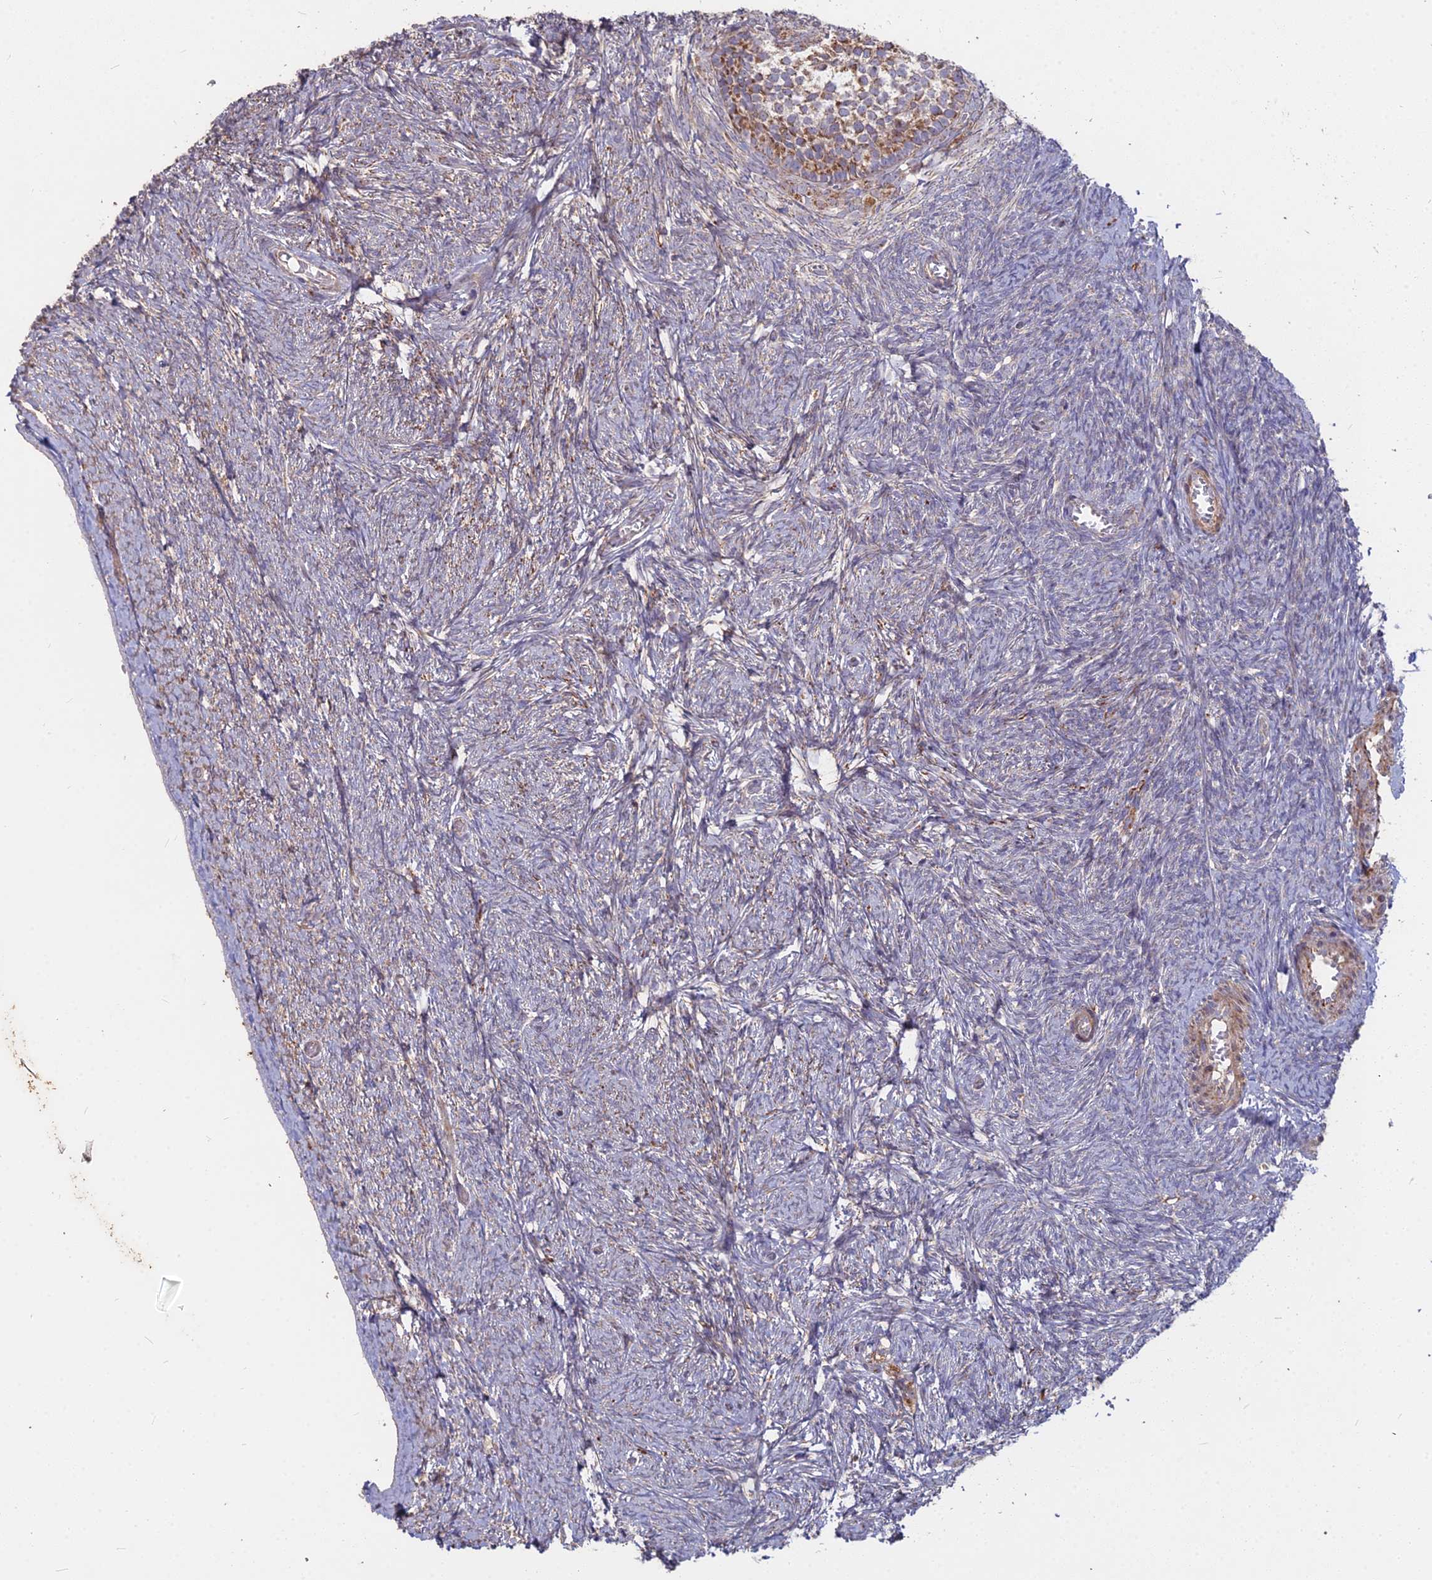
{"staining": {"intensity": "weak", "quantity": "25%-75%", "location": "cytoplasmic/membranous"}, "tissue": "ovary", "cell_type": "Follicle cells", "image_type": "normal", "snomed": [{"axis": "morphology", "description": "Normal tissue, NOS"}, {"axis": "topography", "description": "Ovary"}], "caption": "Immunohistochemistry (DAB) staining of normal ovary exhibits weak cytoplasmic/membranous protein expression in approximately 25%-75% of follicle cells. (Brightfield microscopy of DAB IHC at high magnification).", "gene": "COX11", "patient": {"sex": "female", "age": 44}}